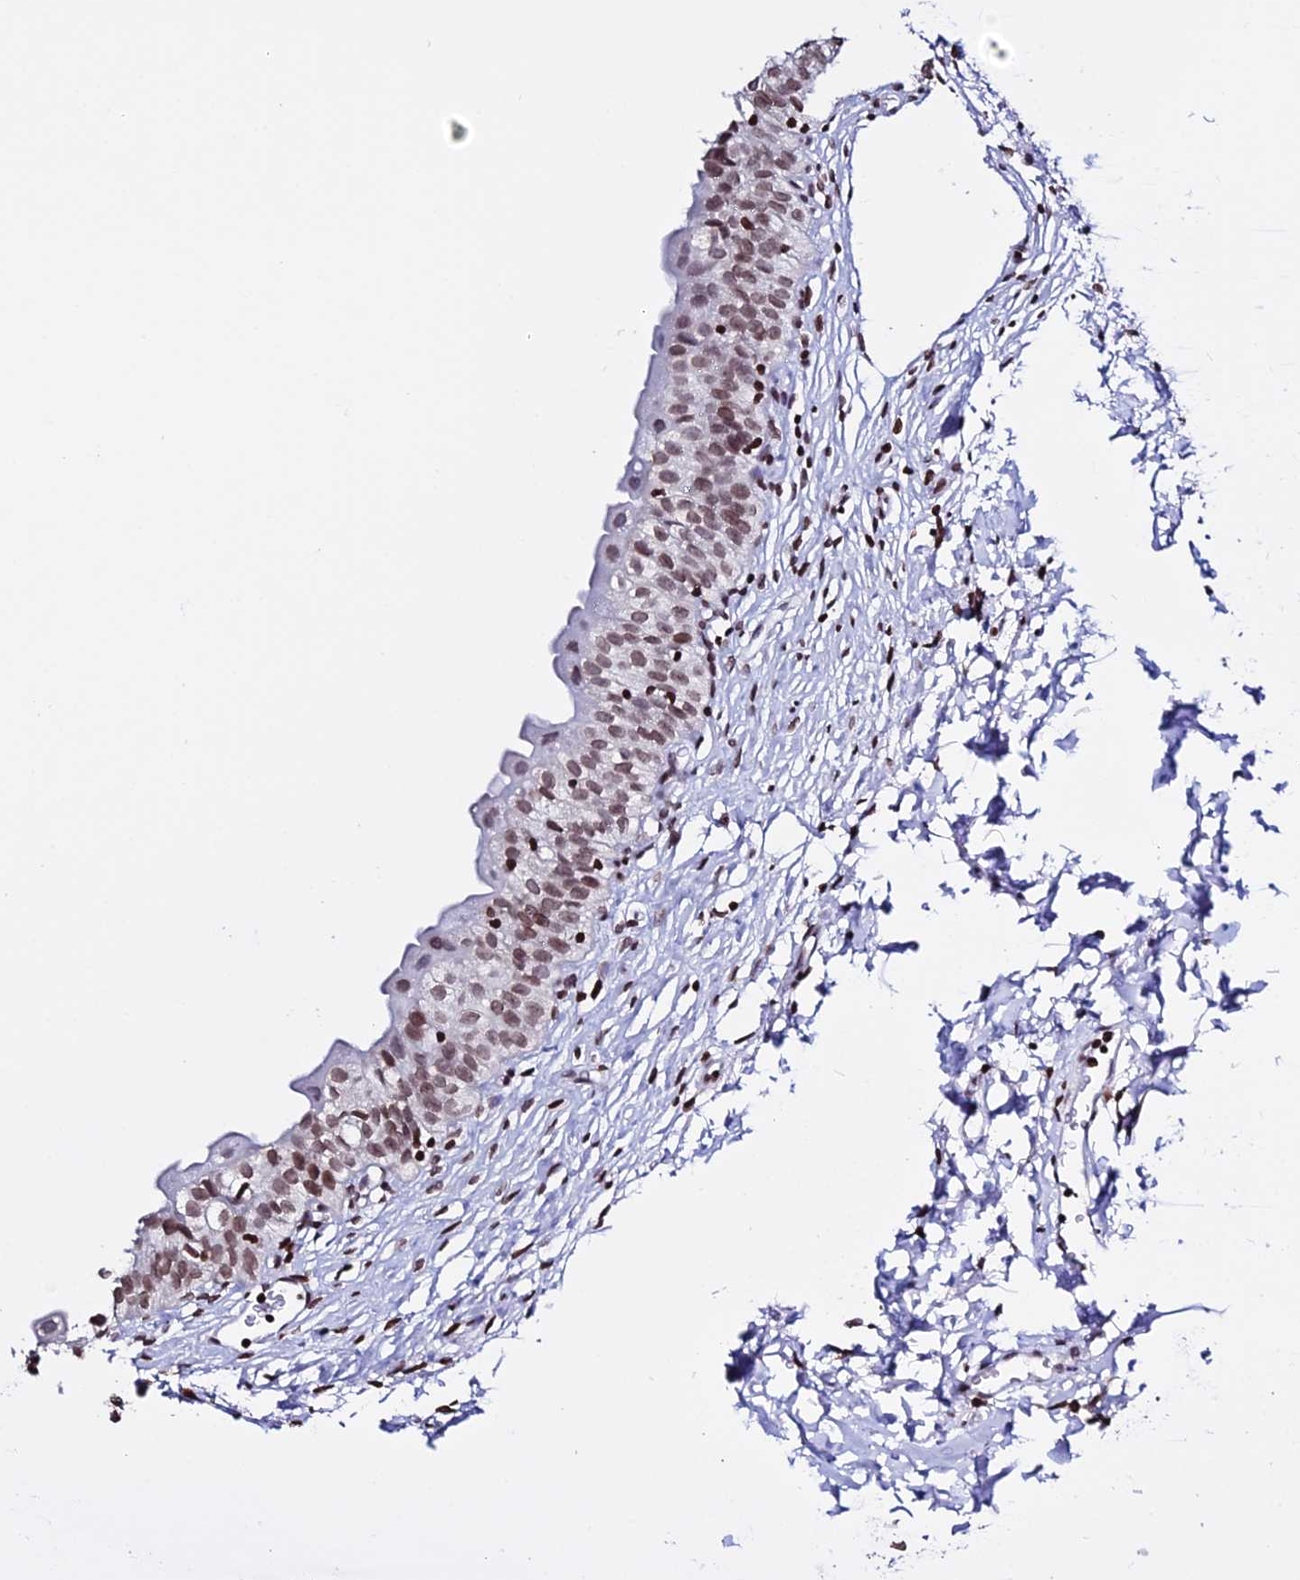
{"staining": {"intensity": "moderate", "quantity": ">75%", "location": "nuclear"}, "tissue": "urinary bladder", "cell_type": "Urothelial cells", "image_type": "normal", "snomed": [{"axis": "morphology", "description": "Normal tissue, NOS"}, {"axis": "topography", "description": "Urinary bladder"}], "caption": "High-magnification brightfield microscopy of normal urinary bladder stained with DAB (brown) and counterstained with hematoxylin (blue). urothelial cells exhibit moderate nuclear positivity is appreciated in approximately>75% of cells. Nuclei are stained in blue.", "gene": "ENSG00000282988", "patient": {"sex": "male", "age": 55}}